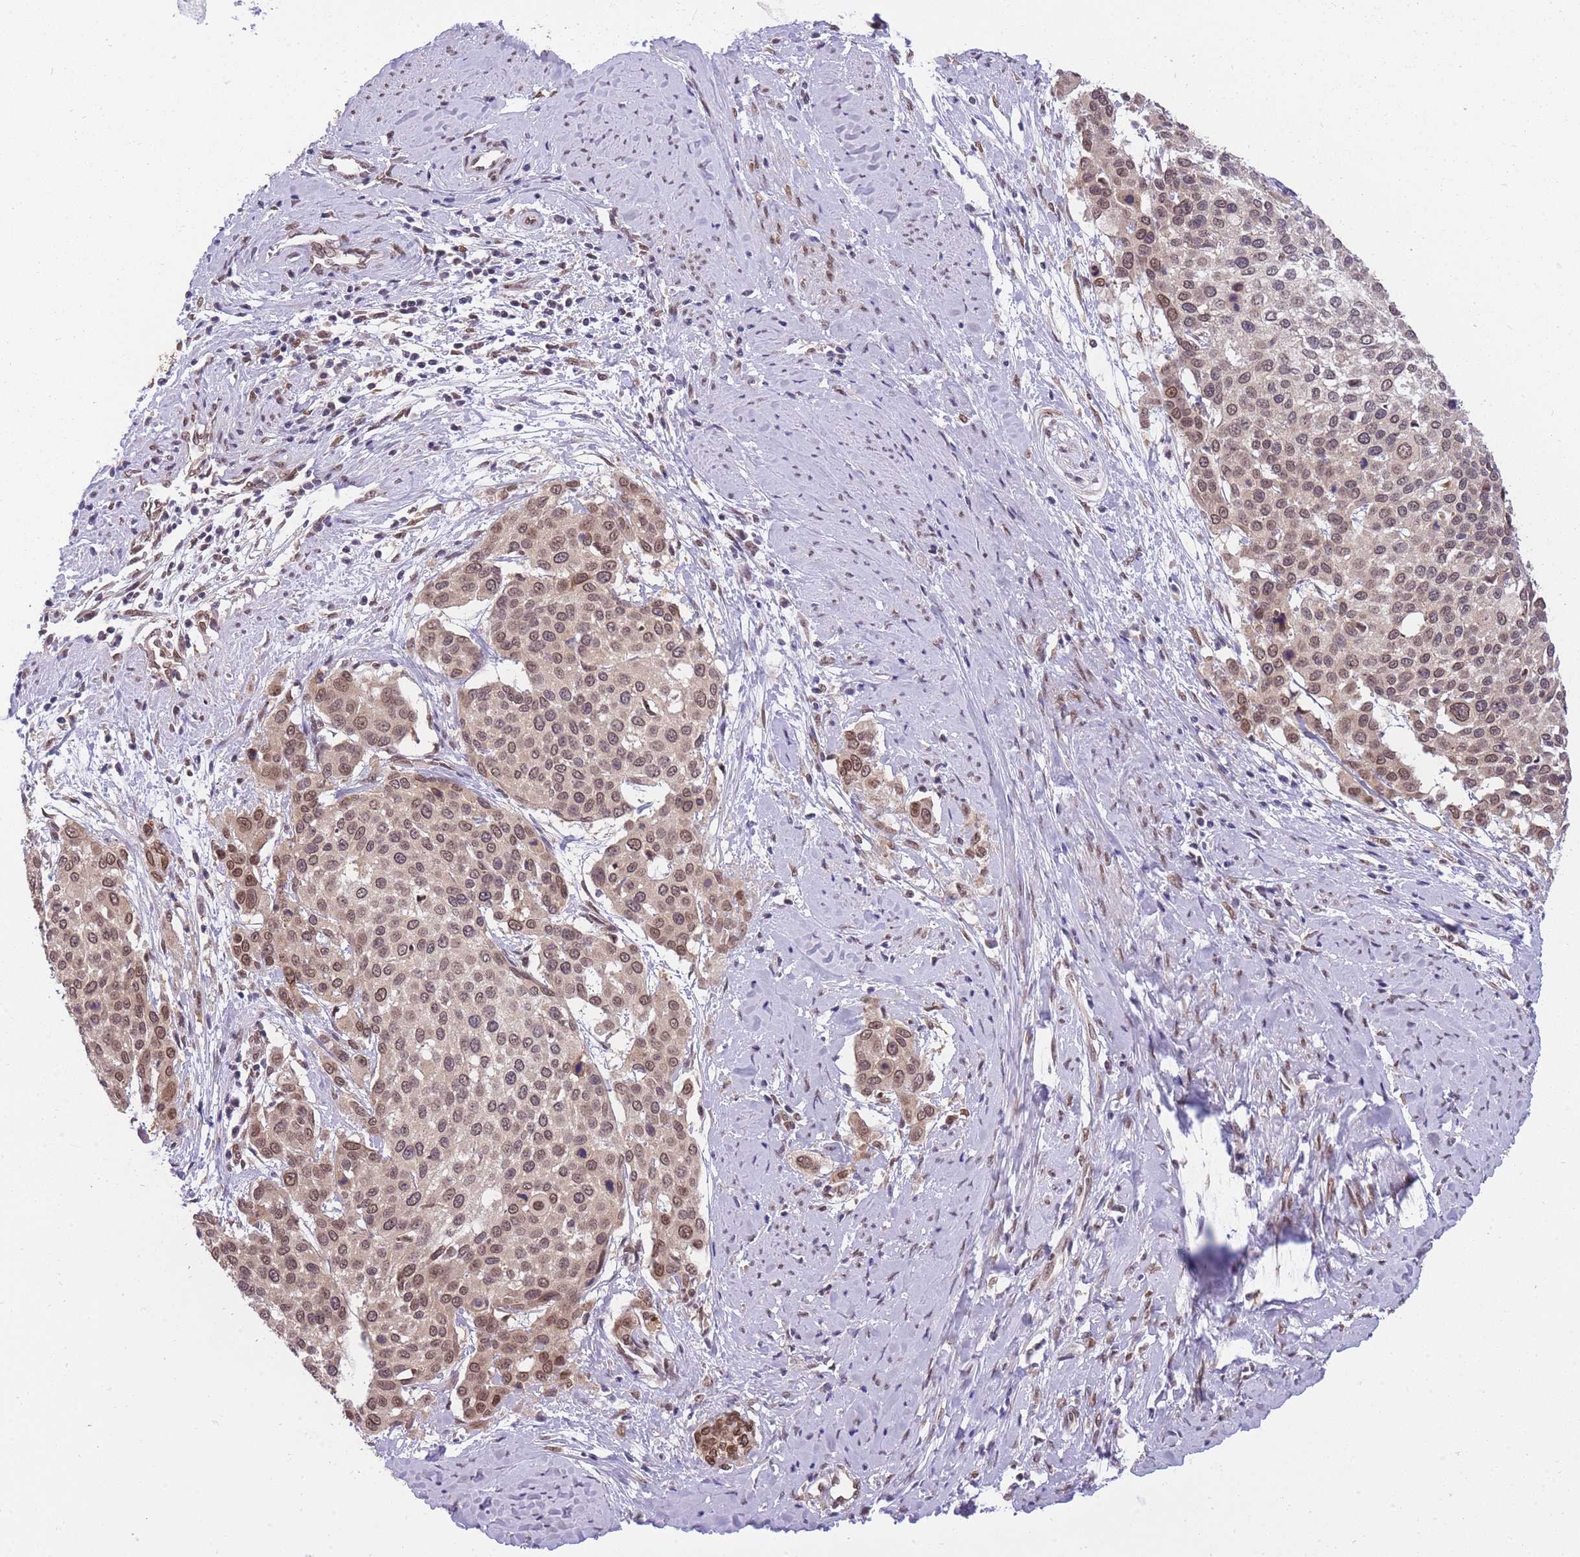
{"staining": {"intensity": "moderate", "quantity": ">75%", "location": "nuclear"}, "tissue": "cervical cancer", "cell_type": "Tumor cells", "image_type": "cancer", "snomed": [{"axis": "morphology", "description": "Squamous cell carcinoma, NOS"}, {"axis": "topography", "description": "Cervix"}], "caption": "About >75% of tumor cells in human cervical squamous cell carcinoma reveal moderate nuclear protein staining as visualized by brown immunohistochemical staining.", "gene": "CDIP1", "patient": {"sex": "female", "age": 44}}